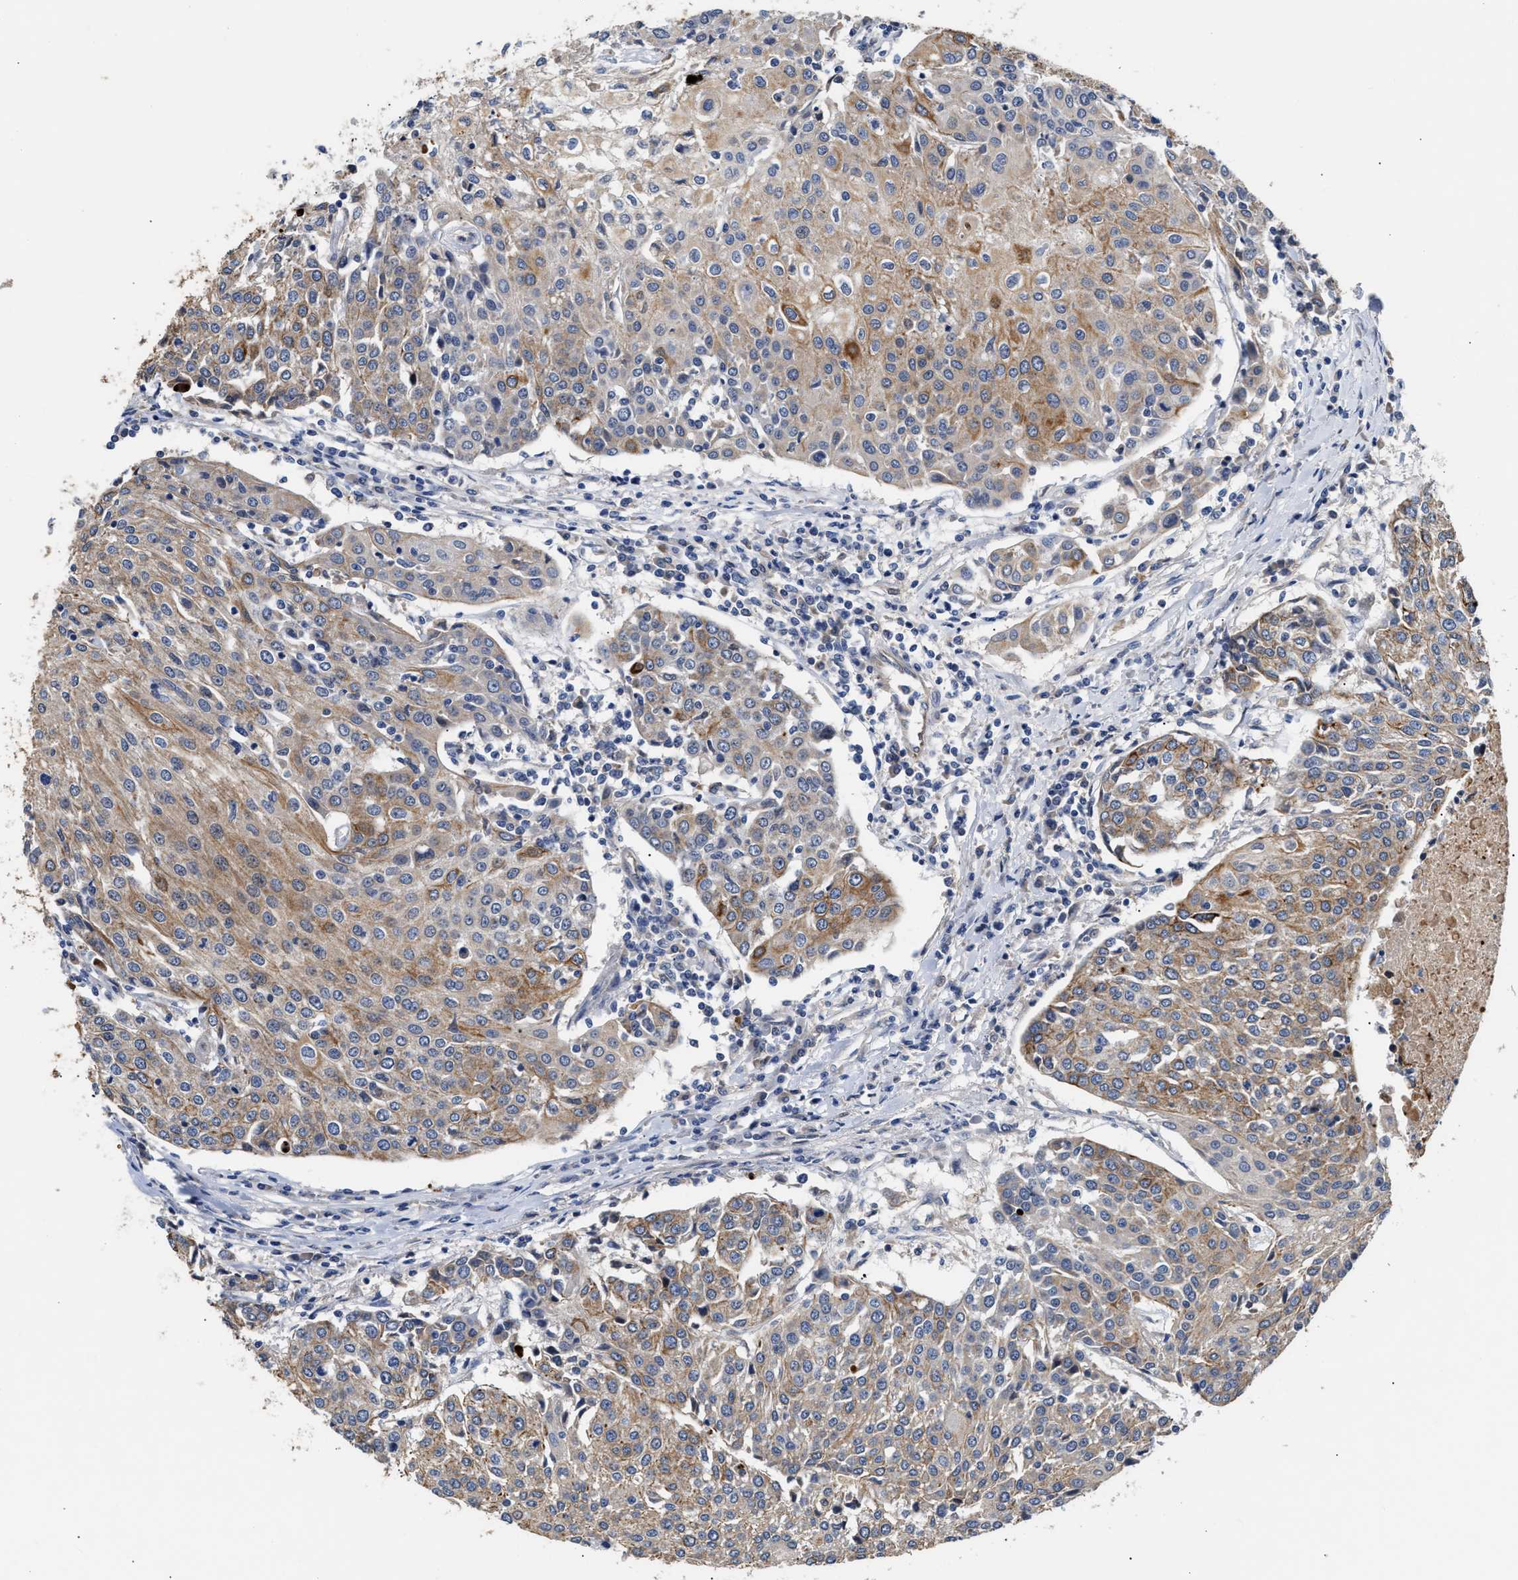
{"staining": {"intensity": "moderate", "quantity": "25%-75%", "location": "cytoplasmic/membranous"}, "tissue": "urothelial cancer", "cell_type": "Tumor cells", "image_type": "cancer", "snomed": [{"axis": "morphology", "description": "Urothelial carcinoma, High grade"}, {"axis": "topography", "description": "Urinary bladder"}], "caption": "The image displays staining of high-grade urothelial carcinoma, revealing moderate cytoplasmic/membranous protein expression (brown color) within tumor cells.", "gene": "CCDC146", "patient": {"sex": "female", "age": 85}}